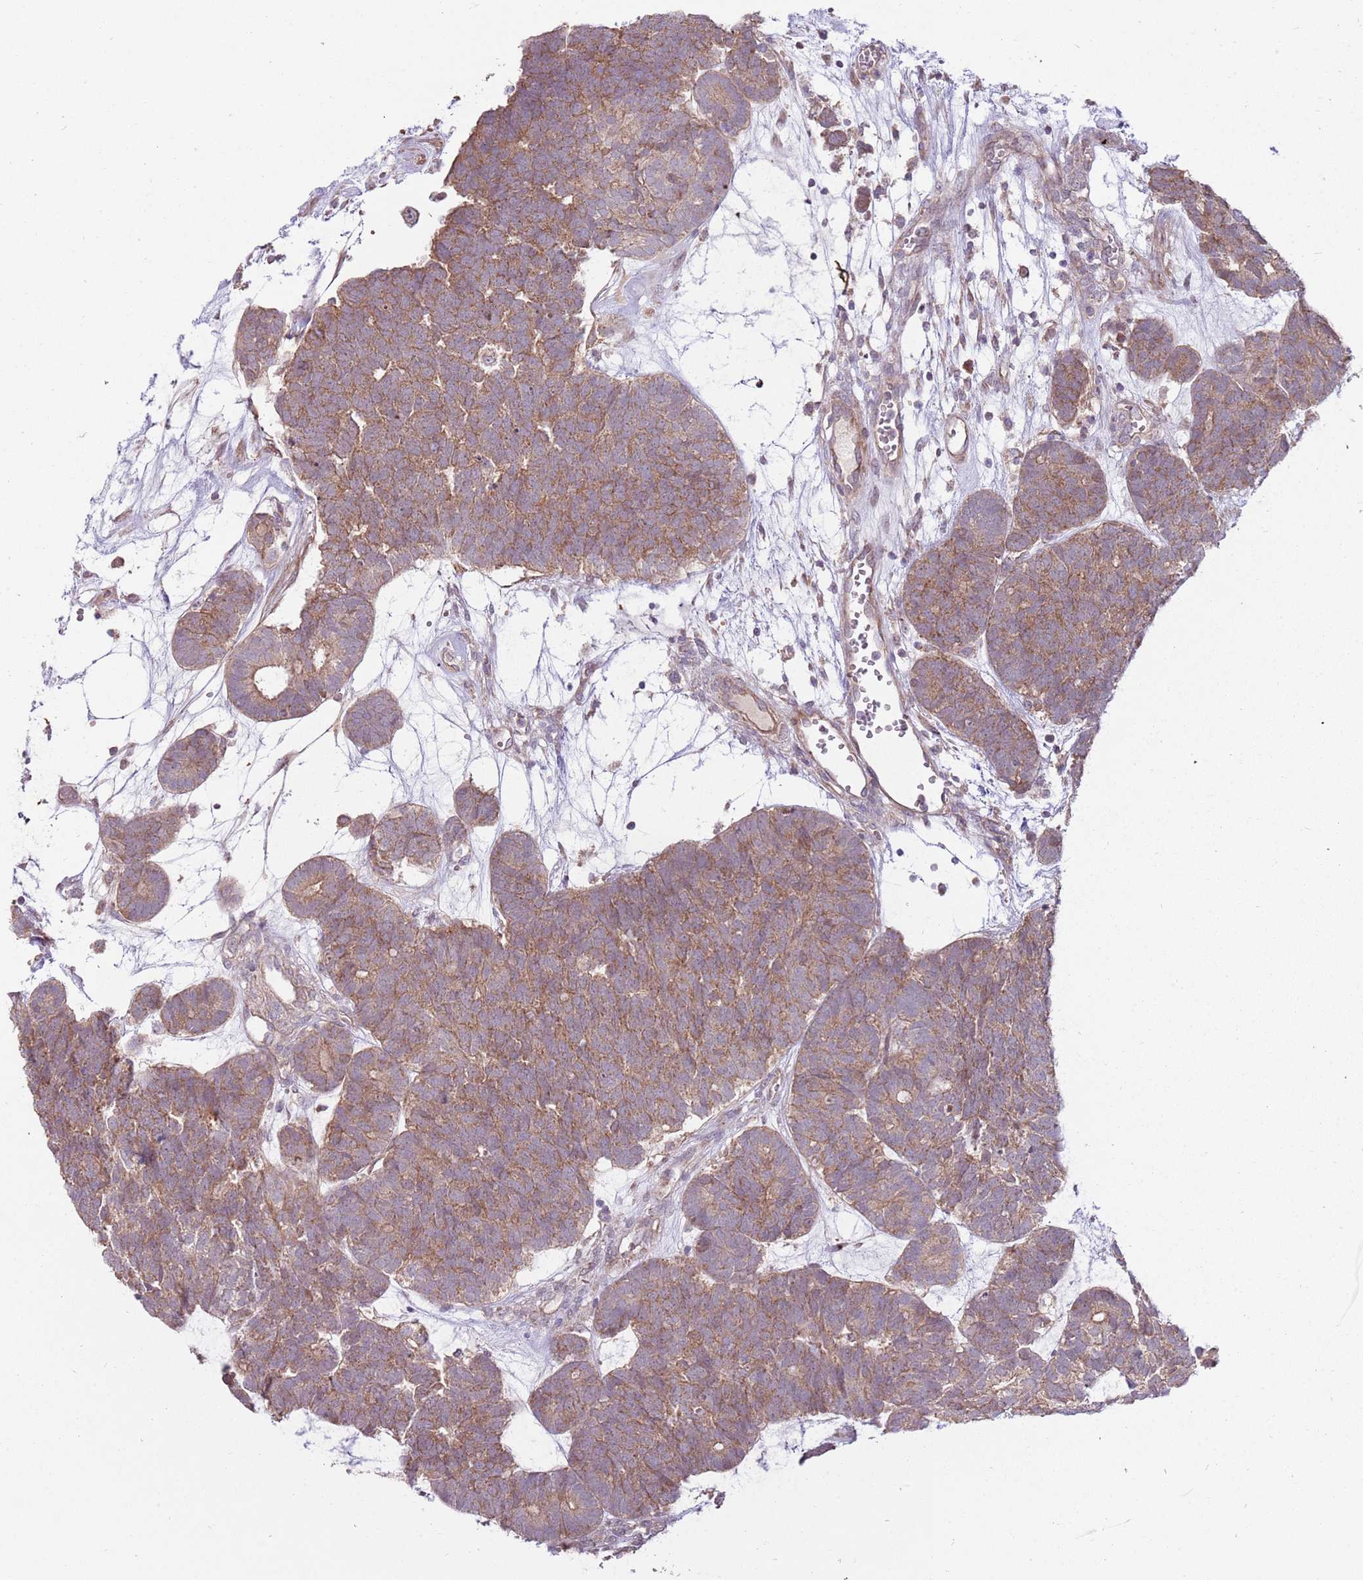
{"staining": {"intensity": "weak", "quantity": ">75%", "location": "cytoplasmic/membranous"}, "tissue": "head and neck cancer", "cell_type": "Tumor cells", "image_type": "cancer", "snomed": [{"axis": "morphology", "description": "Adenocarcinoma, NOS"}, {"axis": "topography", "description": "Head-Neck"}], "caption": "A high-resolution histopathology image shows immunohistochemistry (IHC) staining of head and neck adenocarcinoma, which demonstrates weak cytoplasmic/membranous expression in approximately >75% of tumor cells.", "gene": "SPATA31D1", "patient": {"sex": "female", "age": 81}}